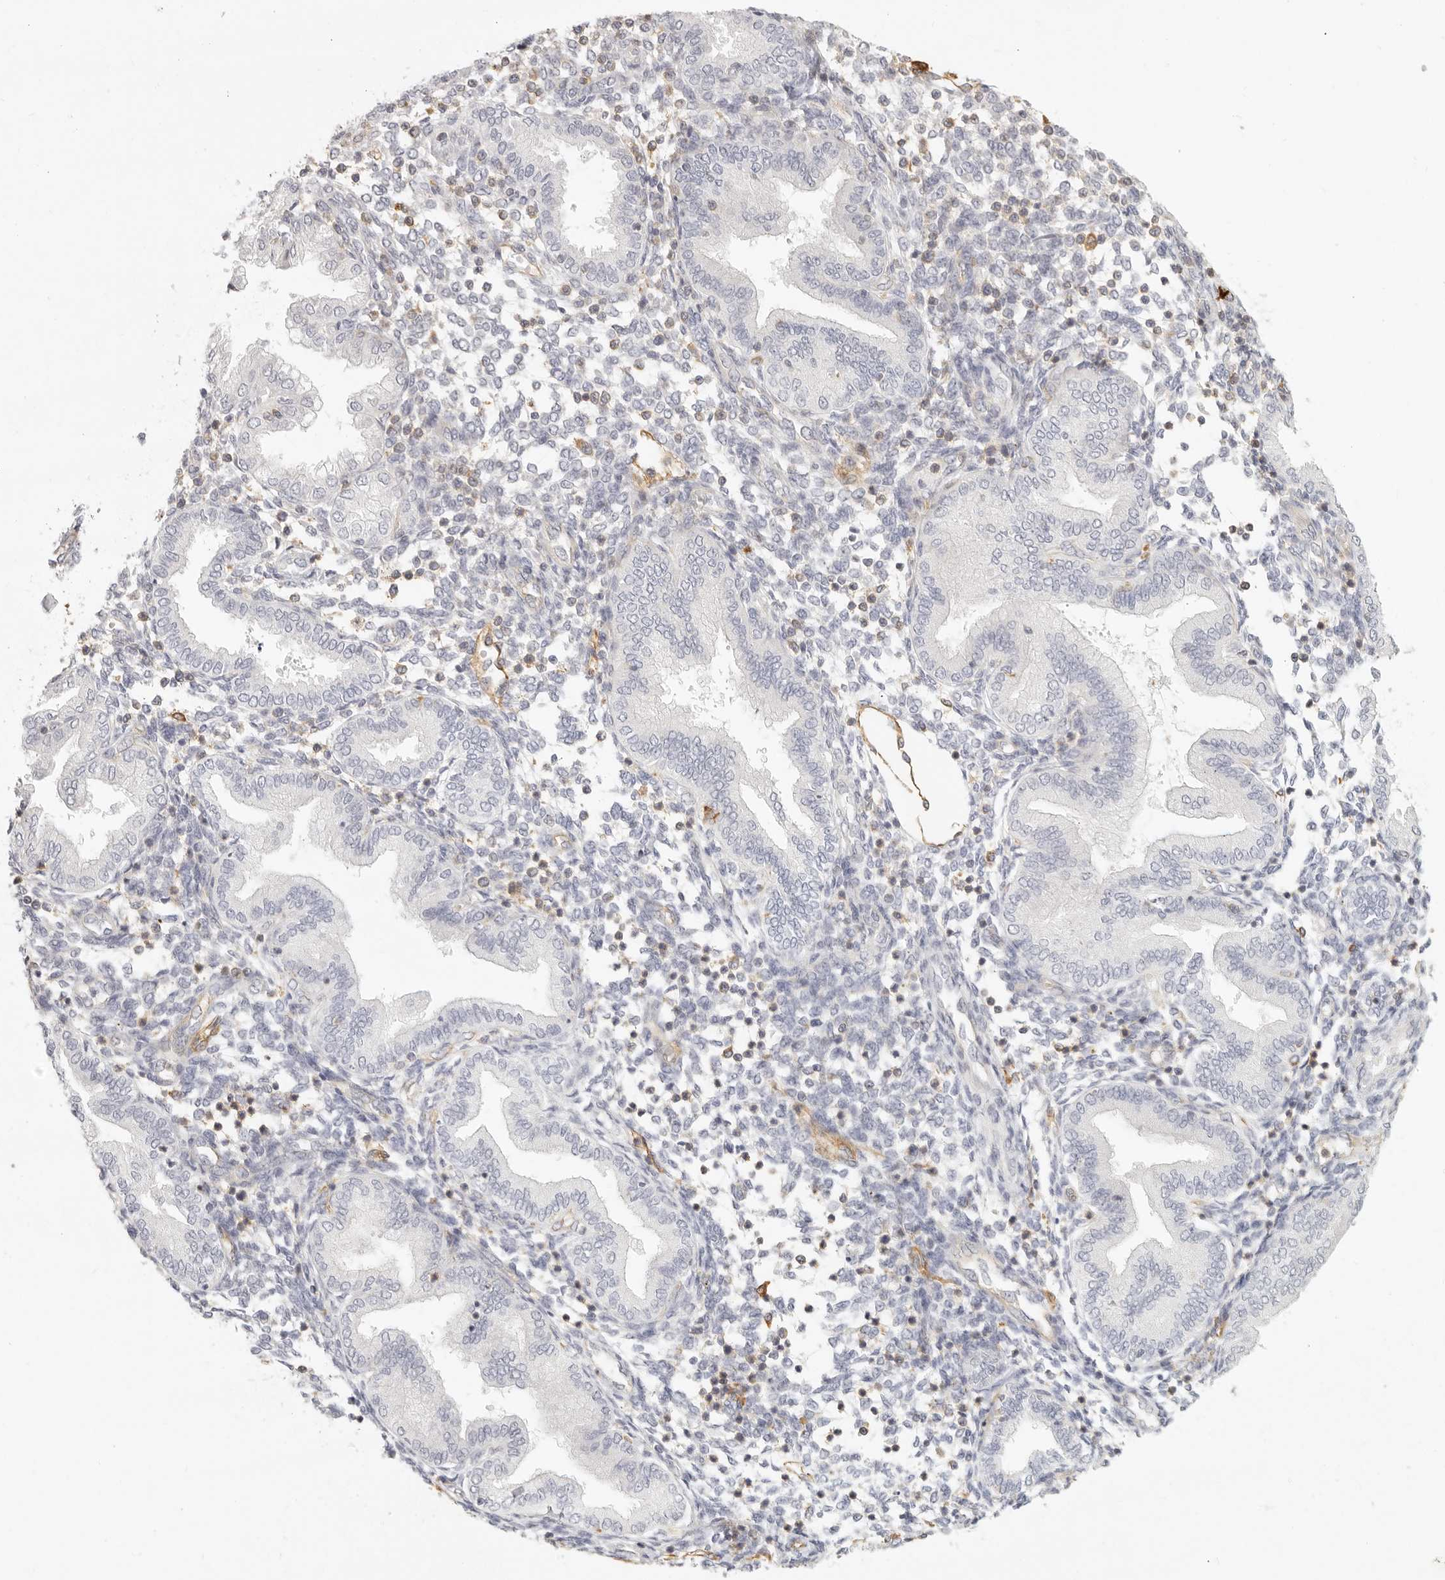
{"staining": {"intensity": "weak", "quantity": "25%-75%", "location": "cytoplasmic/membranous"}, "tissue": "endometrium", "cell_type": "Cells in endometrial stroma", "image_type": "normal", "snomed": [{"axis": "morphology", "description": "Normal tissue, NOS"}, {"axis": "topography", "description": "Endometrium"}], "caption": "A brown stain highlights weak cytoplasmic/membranous expression of a protein in cells in endometrial stroma of normal human endometrium. (Stains: DAB in brown, nuclei in blue, Microscopy: brightfield microscopy at high magnification).", "gene": "NIBAN1", "patient": {"sex": "female", "age": 53}}